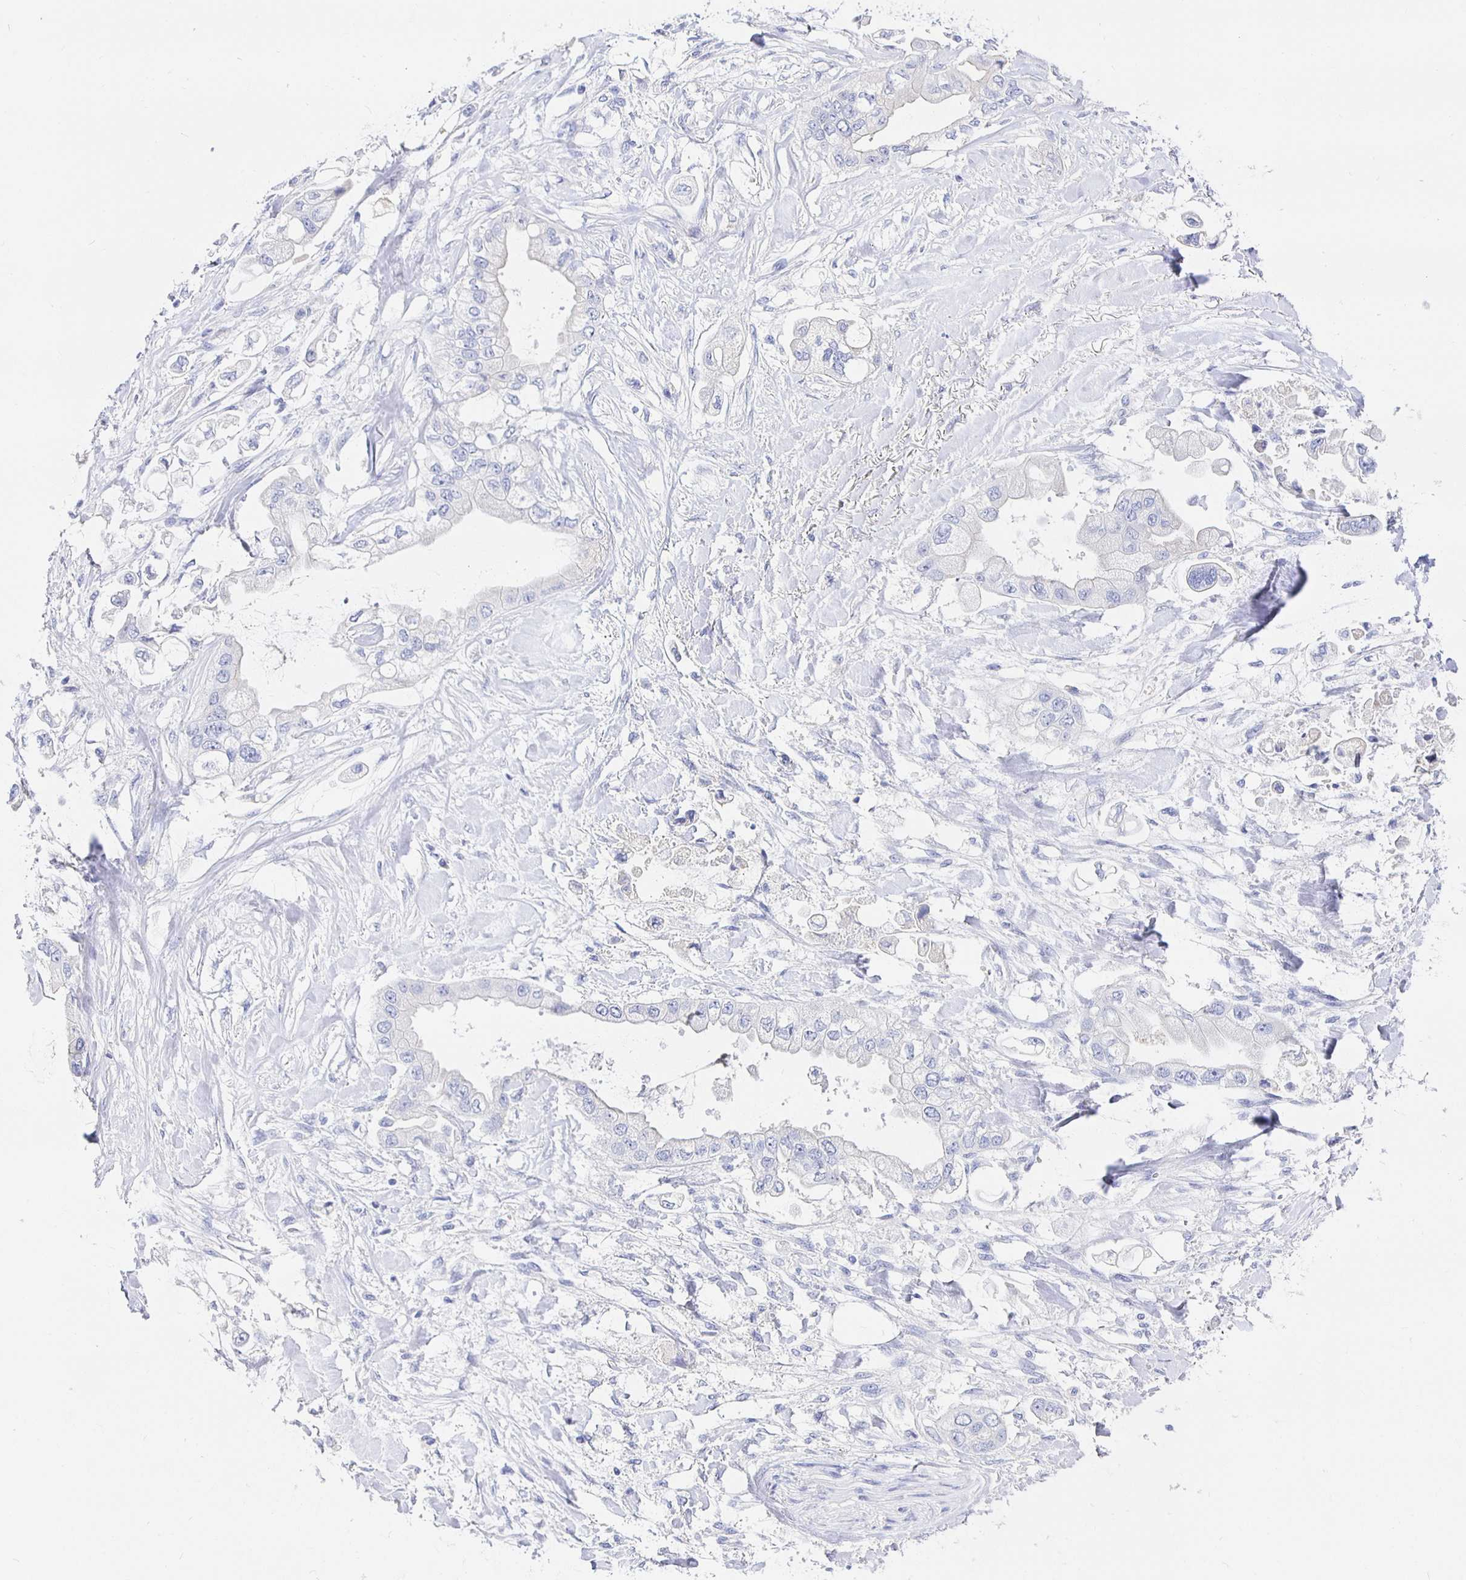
{"staining": {"intensity": "negative", "quantity": "none", "location": "none"}, "tissue": "stomach cancer", "cell_type": "Tumor cells", "image_type": "cancer", "snomed": [{"axis": "morphology", "description": "Adenocarcinoma, NOS"}, {"axis": "topography", "description": "Stomach"}], "caption": "A high-resolution histopathology image shows immunohistochemistry staining of stomach cancer (adenocarcinoma), which exhibits no significant staining in tumor cells.", "gene": "UMOD", "patient": {"sex": "male", "age": 62}}